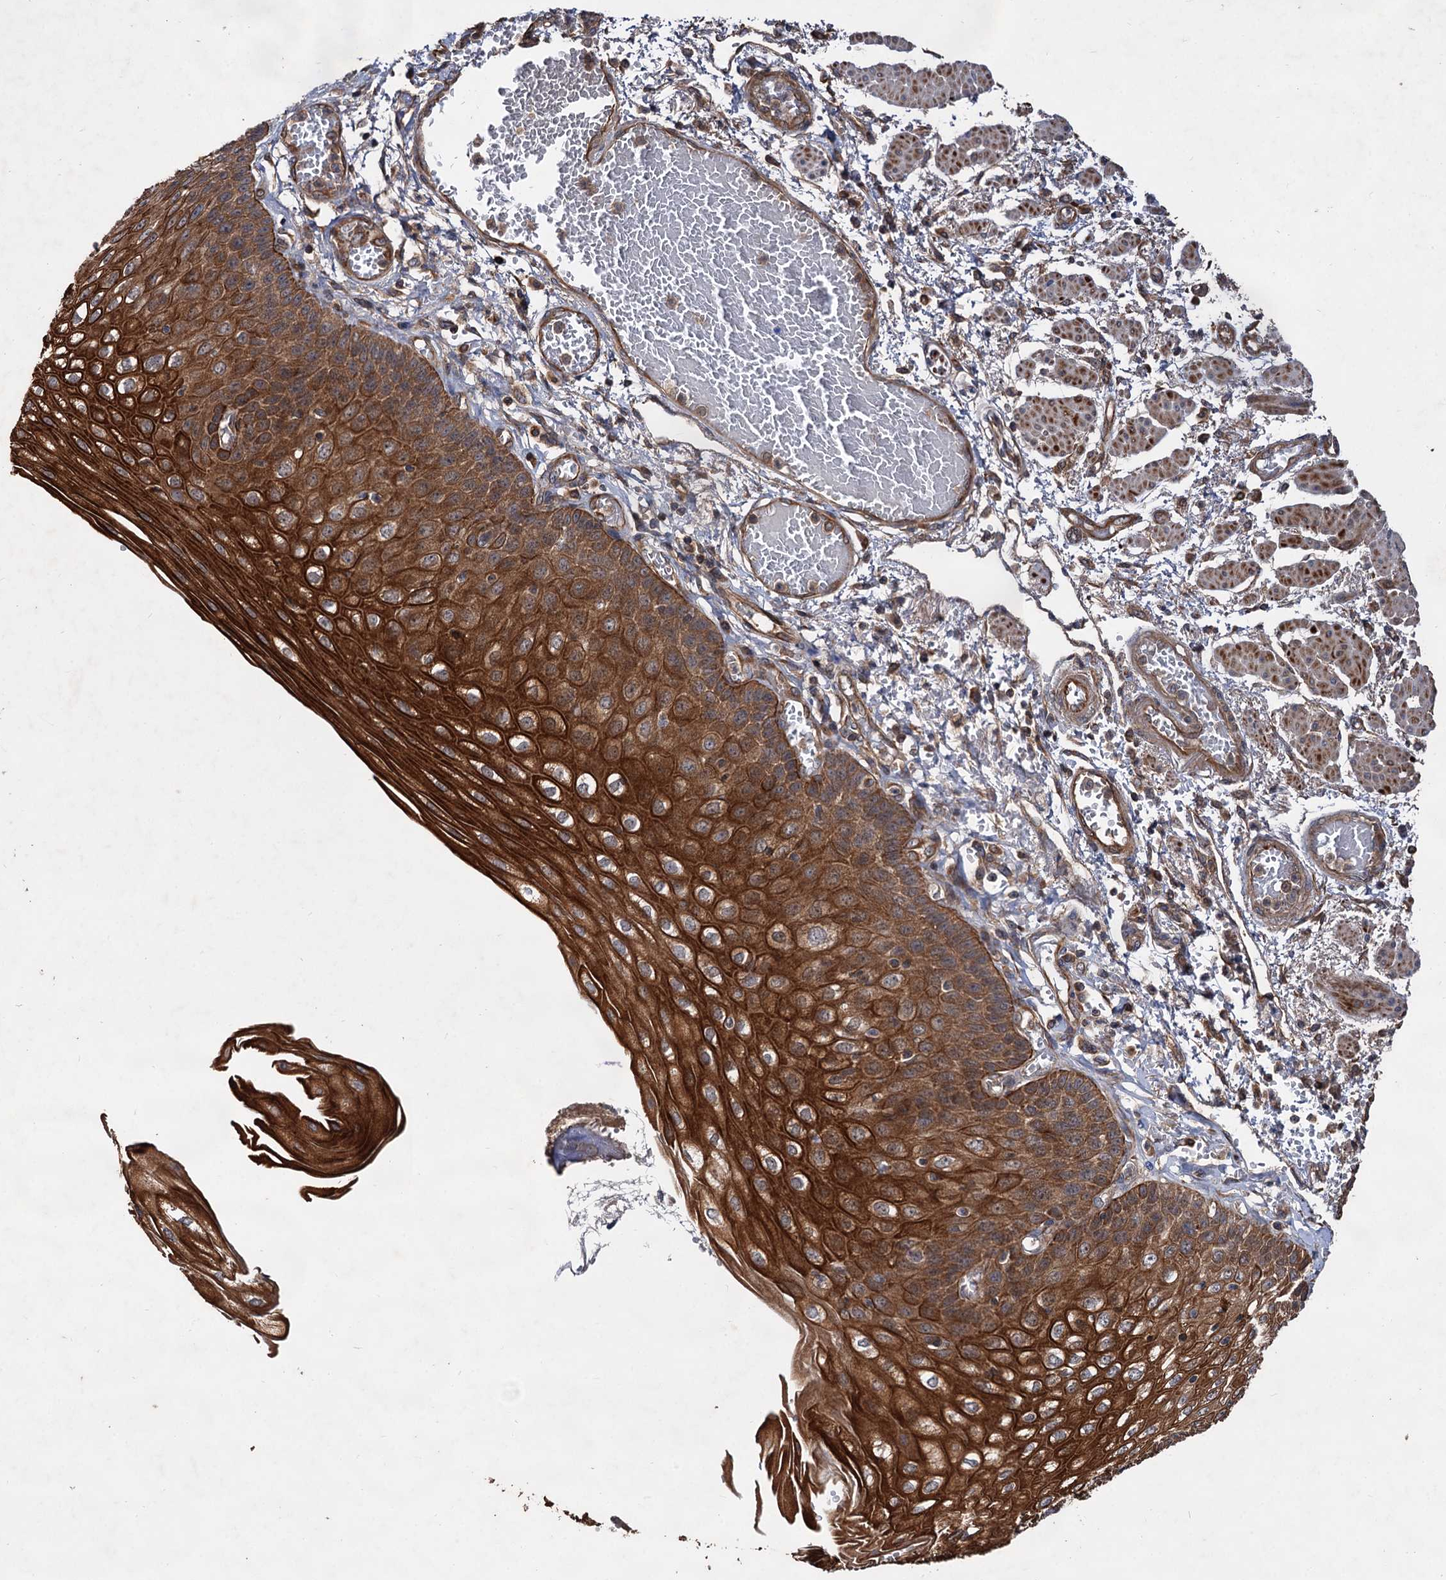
{"staining": {"intensity": "strong", "quantity": ">75%", "location": "cytoplasmic/membranous"}, "tissue": "esophagus", "cell_type": "Squamous epithelial cells", "image_type": "normal", "snomed": [{"axis": "morphology", "description": "Normal tissue, NOS"}, {"axis": "topography", "description": "Esophagus"}], "caption": "An IHC image of unremarkable tissue is shown. Protein staining in brown shows strong cytoplasmic/membranous positivity in esophagus within squamous epithelial cells. The staining is performed using DAB brown chromogen to label protein expression. The nuclei are counter-stained blue using hematoxylin.", "gene": "TEX9", "patient": {"sex": "male", "age": 81}}